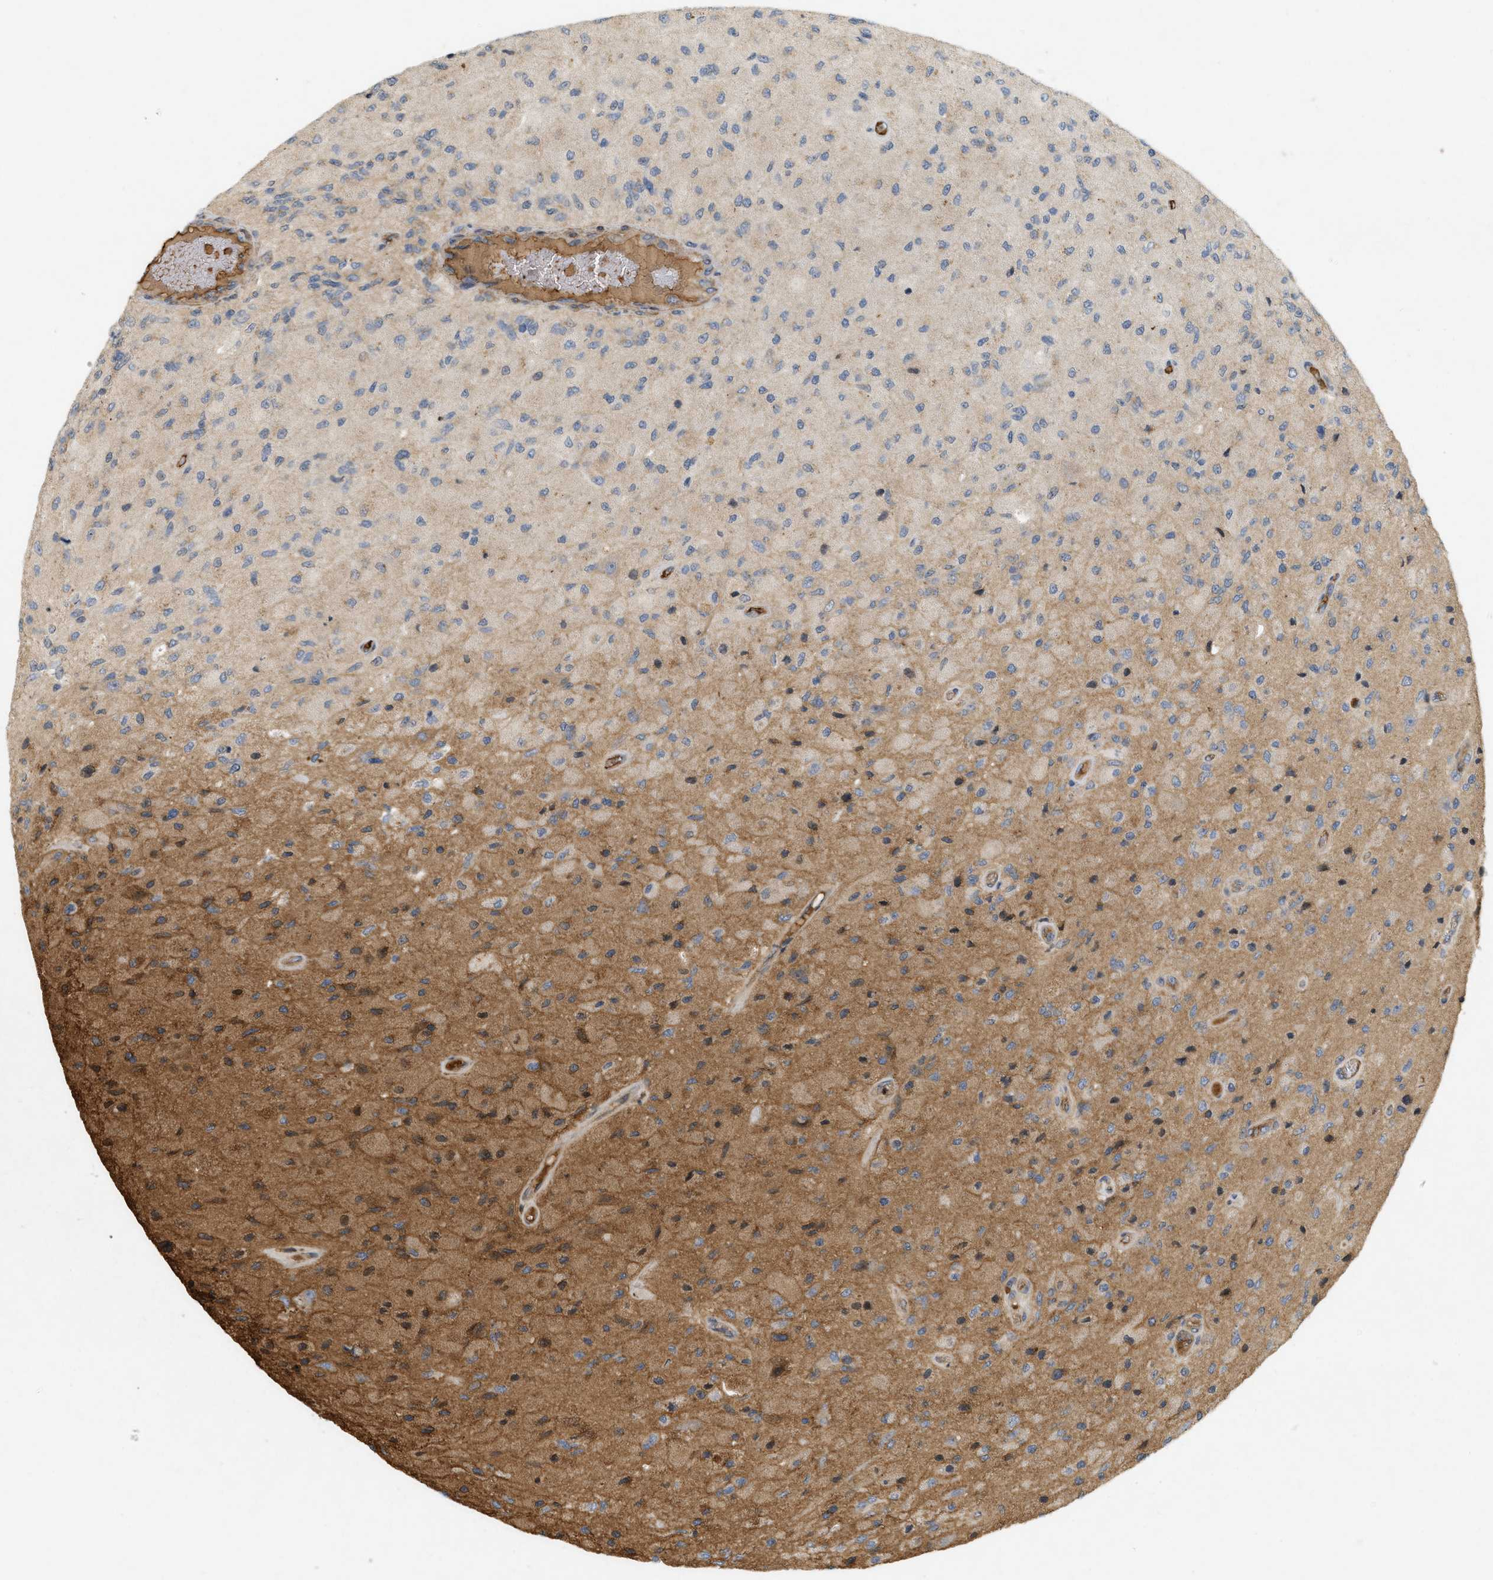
{"staining": {"intensity": "moderate", "quantity": "25%-75%", "location": "cytoplasmic/membranous,nuclear"}, "tissue": "glioma", "cell_type": "Tumor cells", "image_type": "cancer", "snomed": [{"axis": "morphology", "description": "Normal tissue, NOS"}, {"axis": "morphology", "description": "Glioma, malignant, High grade"}, {"axis": "topography", "description": "Cerebral cortex"}], "caption": "Malignant glioma (high-grade) stained with a protein marker exhibits moderate staining in tumor cells.", "gene": "F8", "patient": {"sex": "male", "age": 77}}